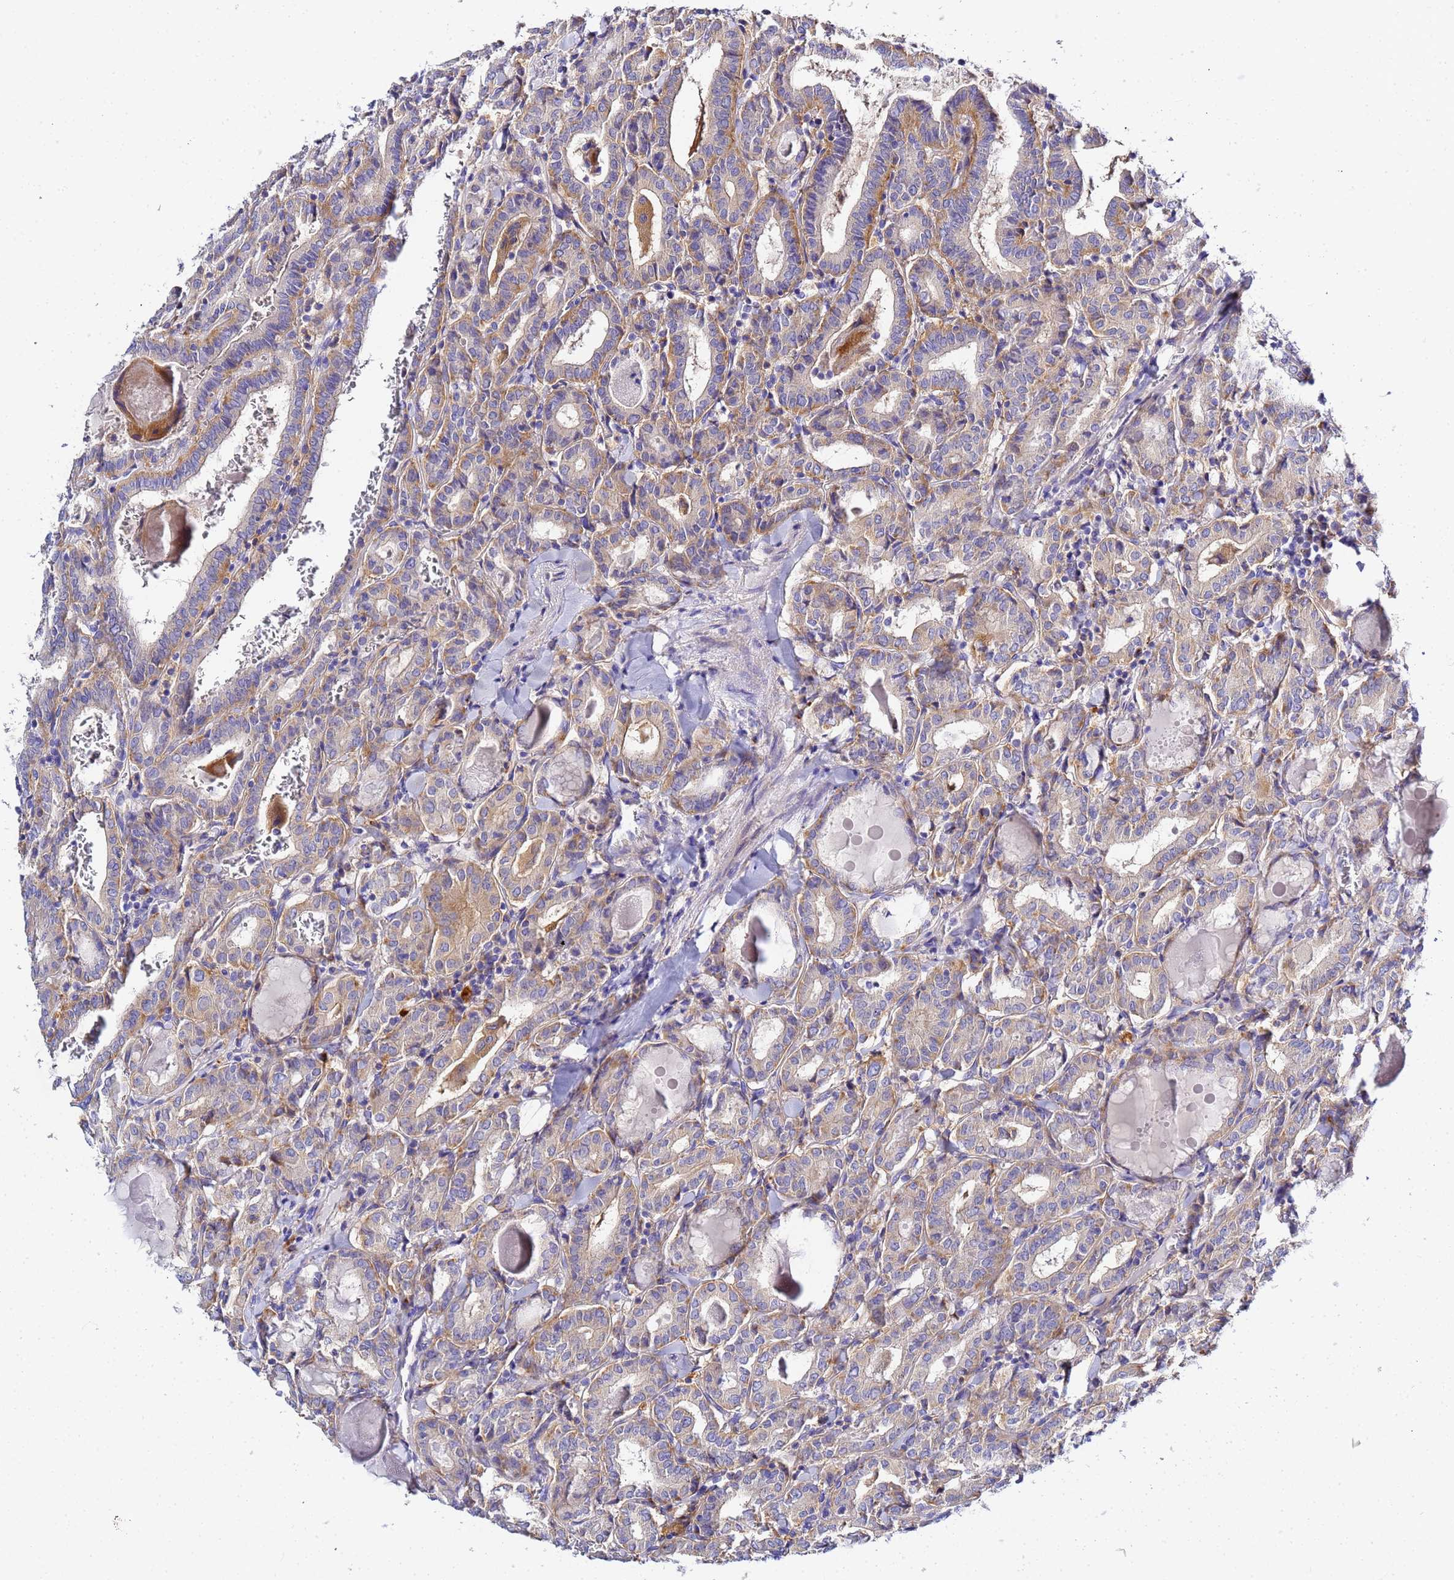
{"staining": {"intensity": "moderate", "quantity": "<25%", "location": "cytoplasmic/membranous"}, "tissue": "thyroid cancer", "cell_type": "Tumor cells", "image_type": "cancer", "snomed": [{"axis": "morphology", "description": "Papillary adenocarcinoma, NOS"}, {"axis": "topography", "description": "Thyroid gland"}], "caption": "Papillary adenocarcinoma (thyroid) stained with DAB (3,3'-diaminobenzidine) immunohistochemistry reveals low levels of moderate cytoplasmic/membranous expression in approximately <25% of tumor cells. (DAB (3,3'-diaminobenzidine) IHC with brightfield microscopy, high magnification).", "gene": "VTI1B", "patient": {"sex": "female", "age": 72}}